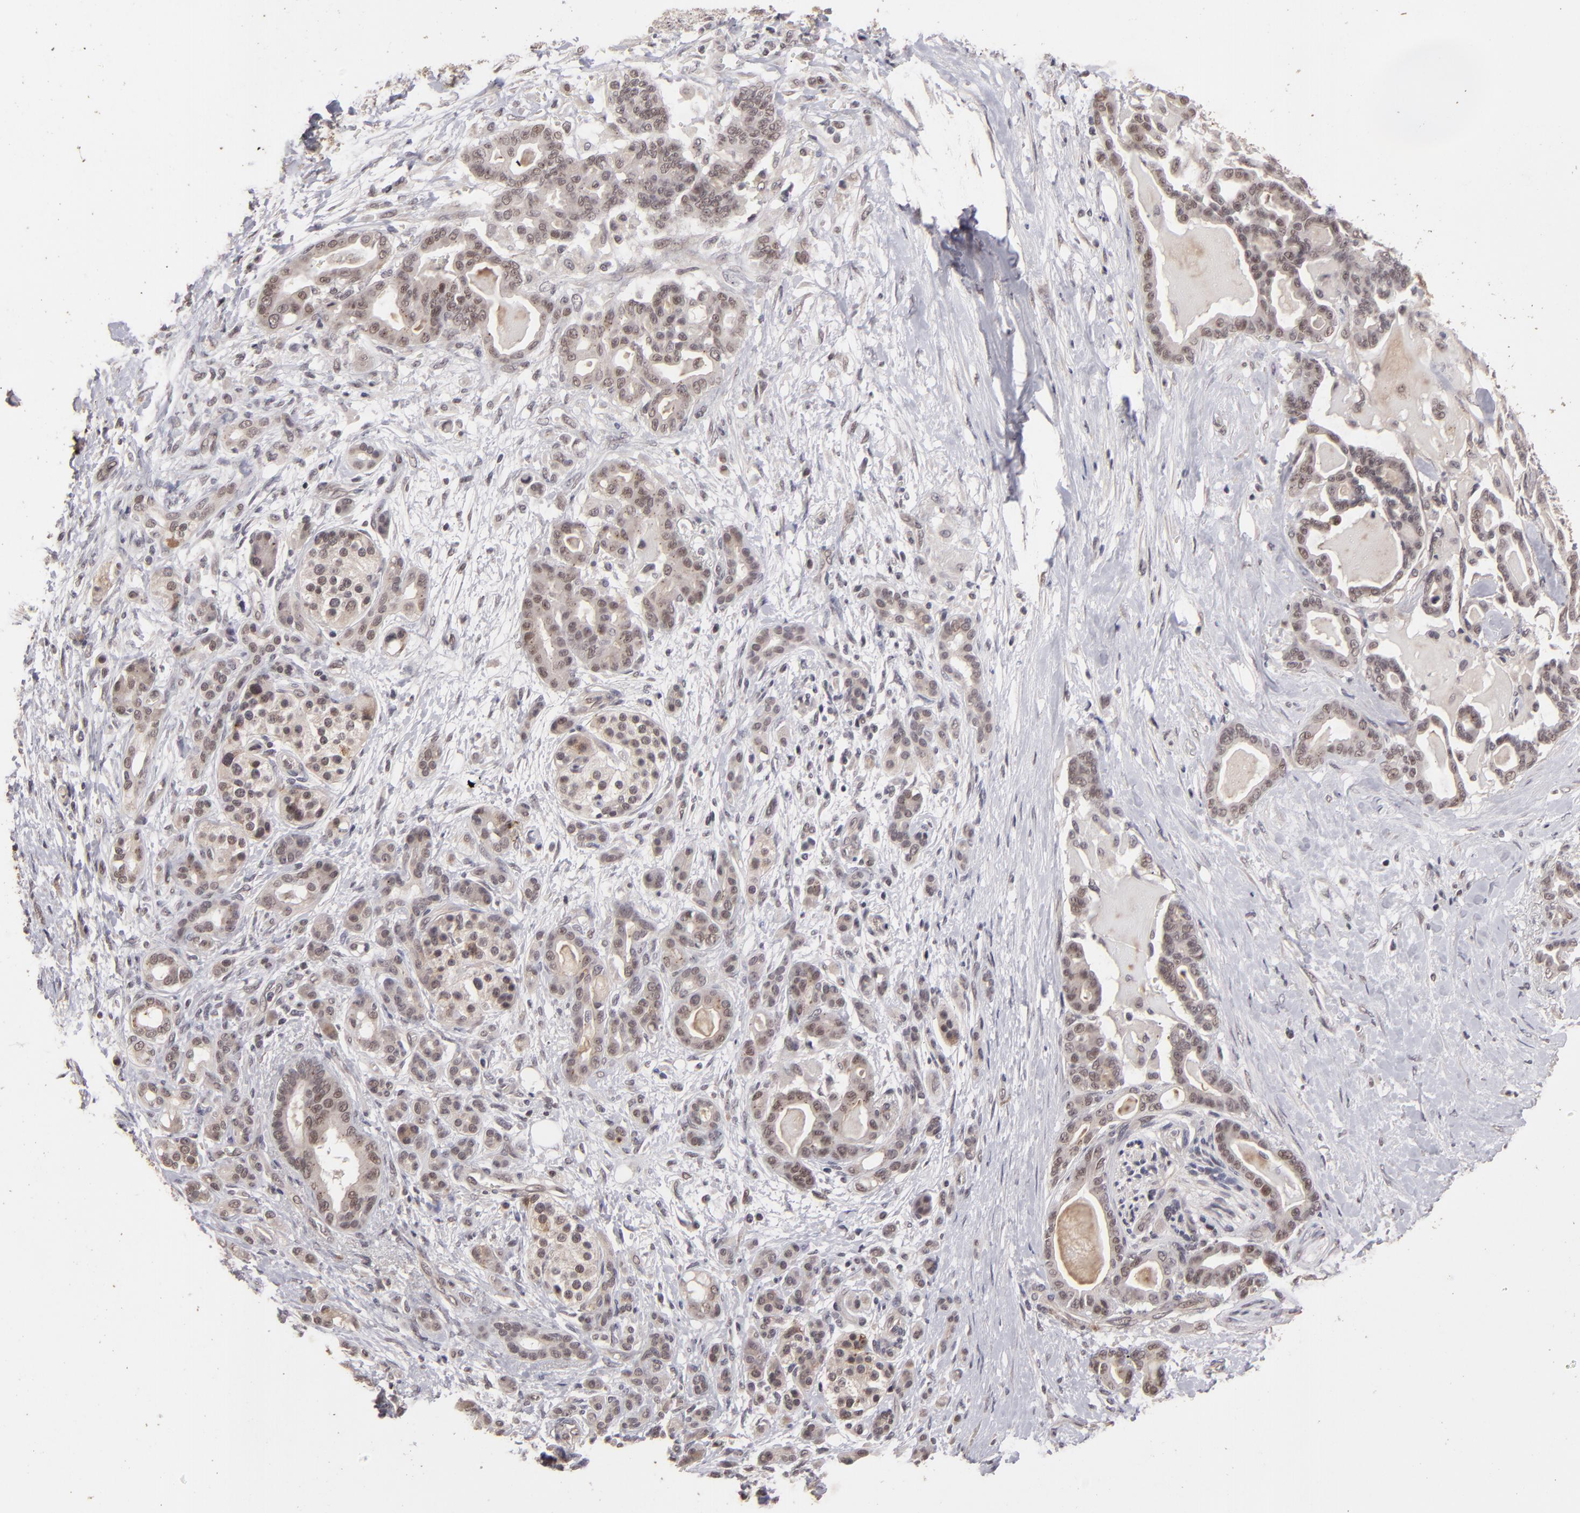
{"staining": {"intensity": "weak", "quantity": "25%-75%", "location": "cytoplasmic/membranous"}, "tissue": "pancreatic cancer", "cell_type": "Tumor cells", "image_type": "cancer", "snomed": [{"axis": "morphology", "description": "Adenocarcinoma, NOS"}, {"axis": "topography", "description": "Pancreas"}], "caption": "Immunohistochemistry (DAB (3,3'-diaminobenzidine)) staining of human pancreatic cancer (adenocarcinoma) reveals weak cytoplasmic/membranous protein positivity in about 25%-75% of tumor cells.", "gene": "DFFA", "patient": {"sex": "male", "age": 63}}